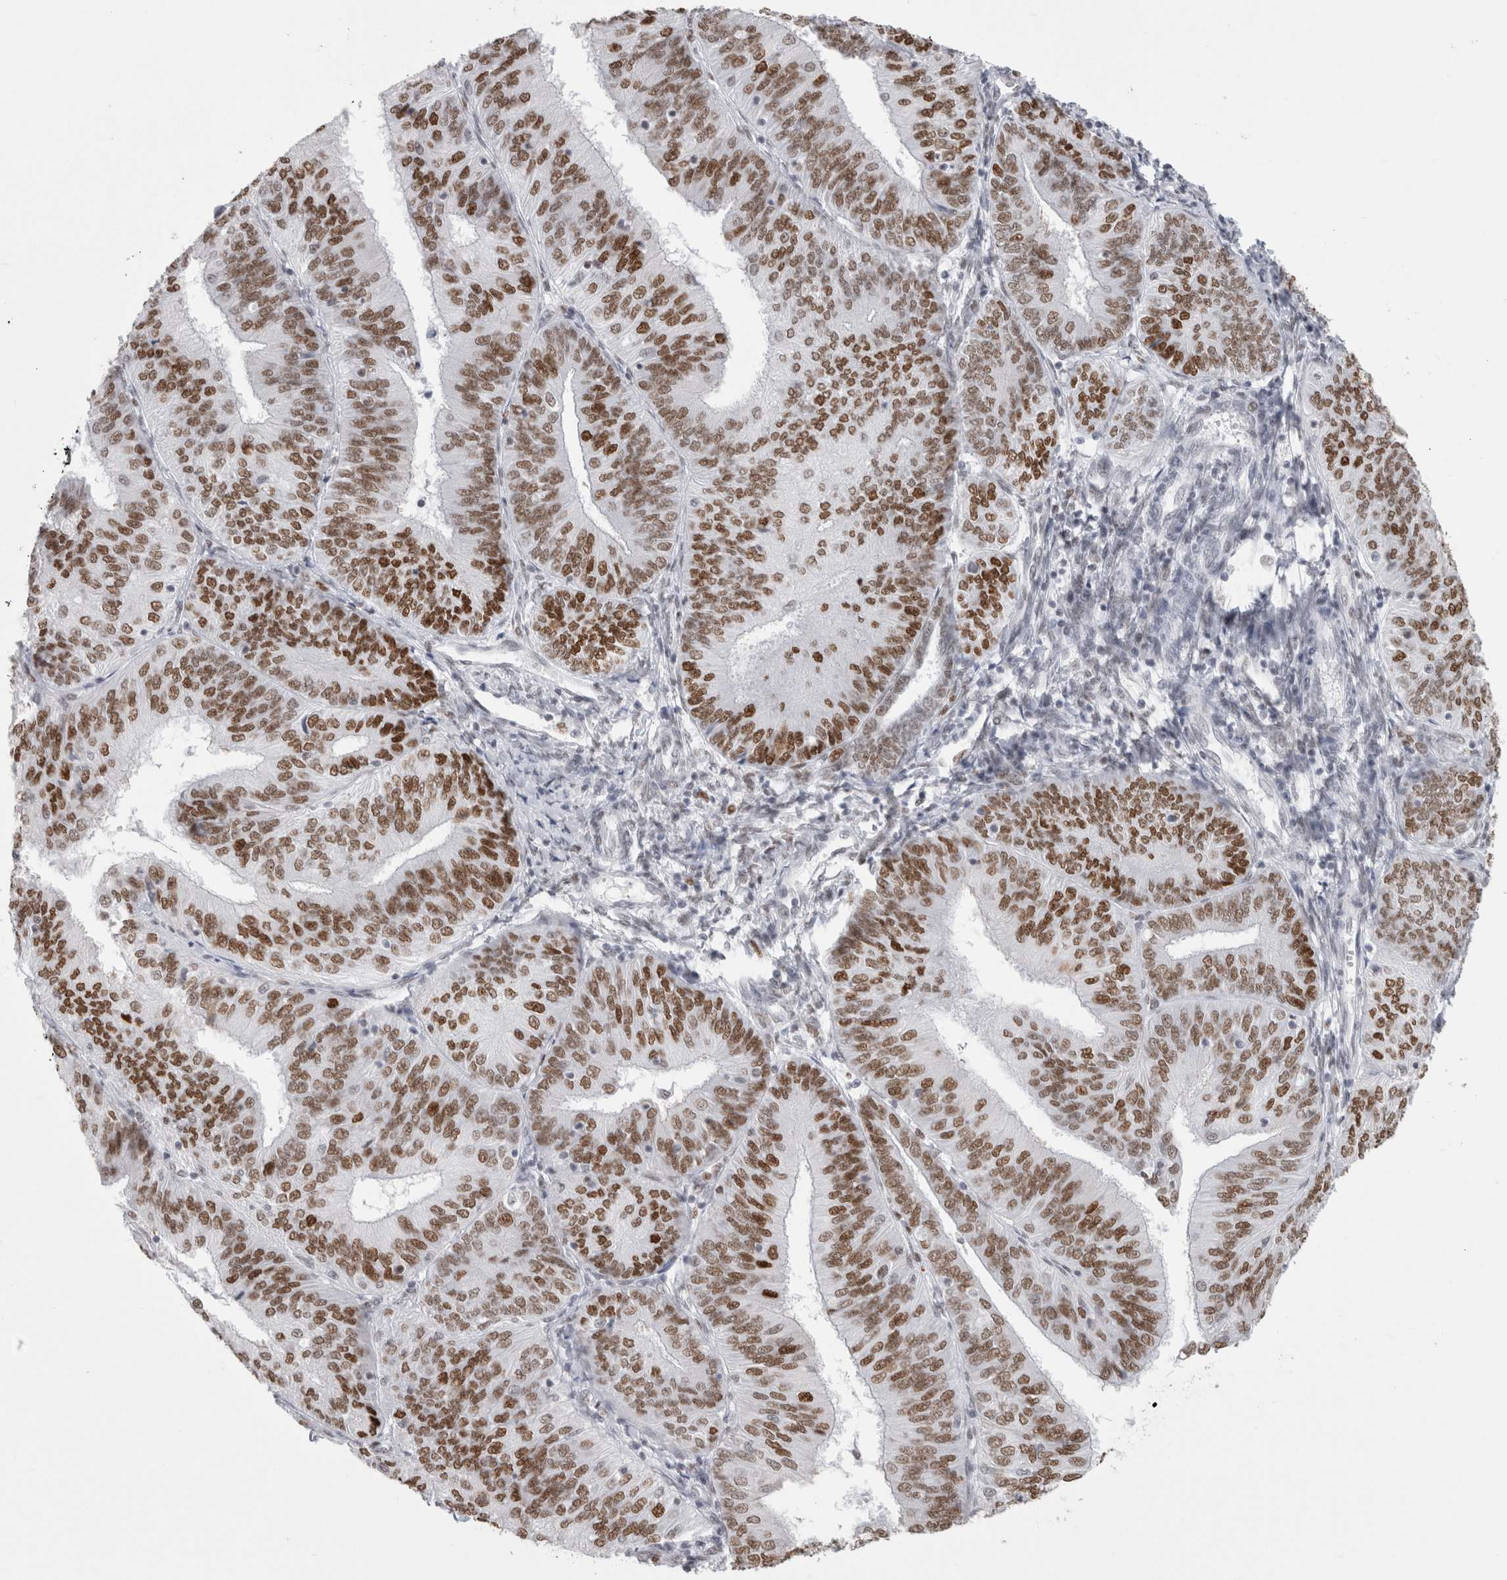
{"staining": {"intensity": "strong", "quantity": ">75%", "location": "nuclear"}, "tissue": "endometrial cancer", "cell_type": "Tumor cells", "image_type": "cancer", "snomed": [{"axis": "morphology", "description": "Adenocarcinoma, NOS"}, {"axis": "topography", "description": "Endometrium"}], "caption": "DAB (3,3'-diaminobenzidine) immunohistochemical staining of human endometrial cancer (adenocarcinoma) shows strong nuclear protein staining in about >75% of tumor cells. The staining was performed using DAB (3,3'-diaminobenzidine), with brown indicating positive protein expression. Nuclei are stained blue with hematoxylin.", "gene": "SMARCC1", "patient": {"sex": "female", "age": 58}}